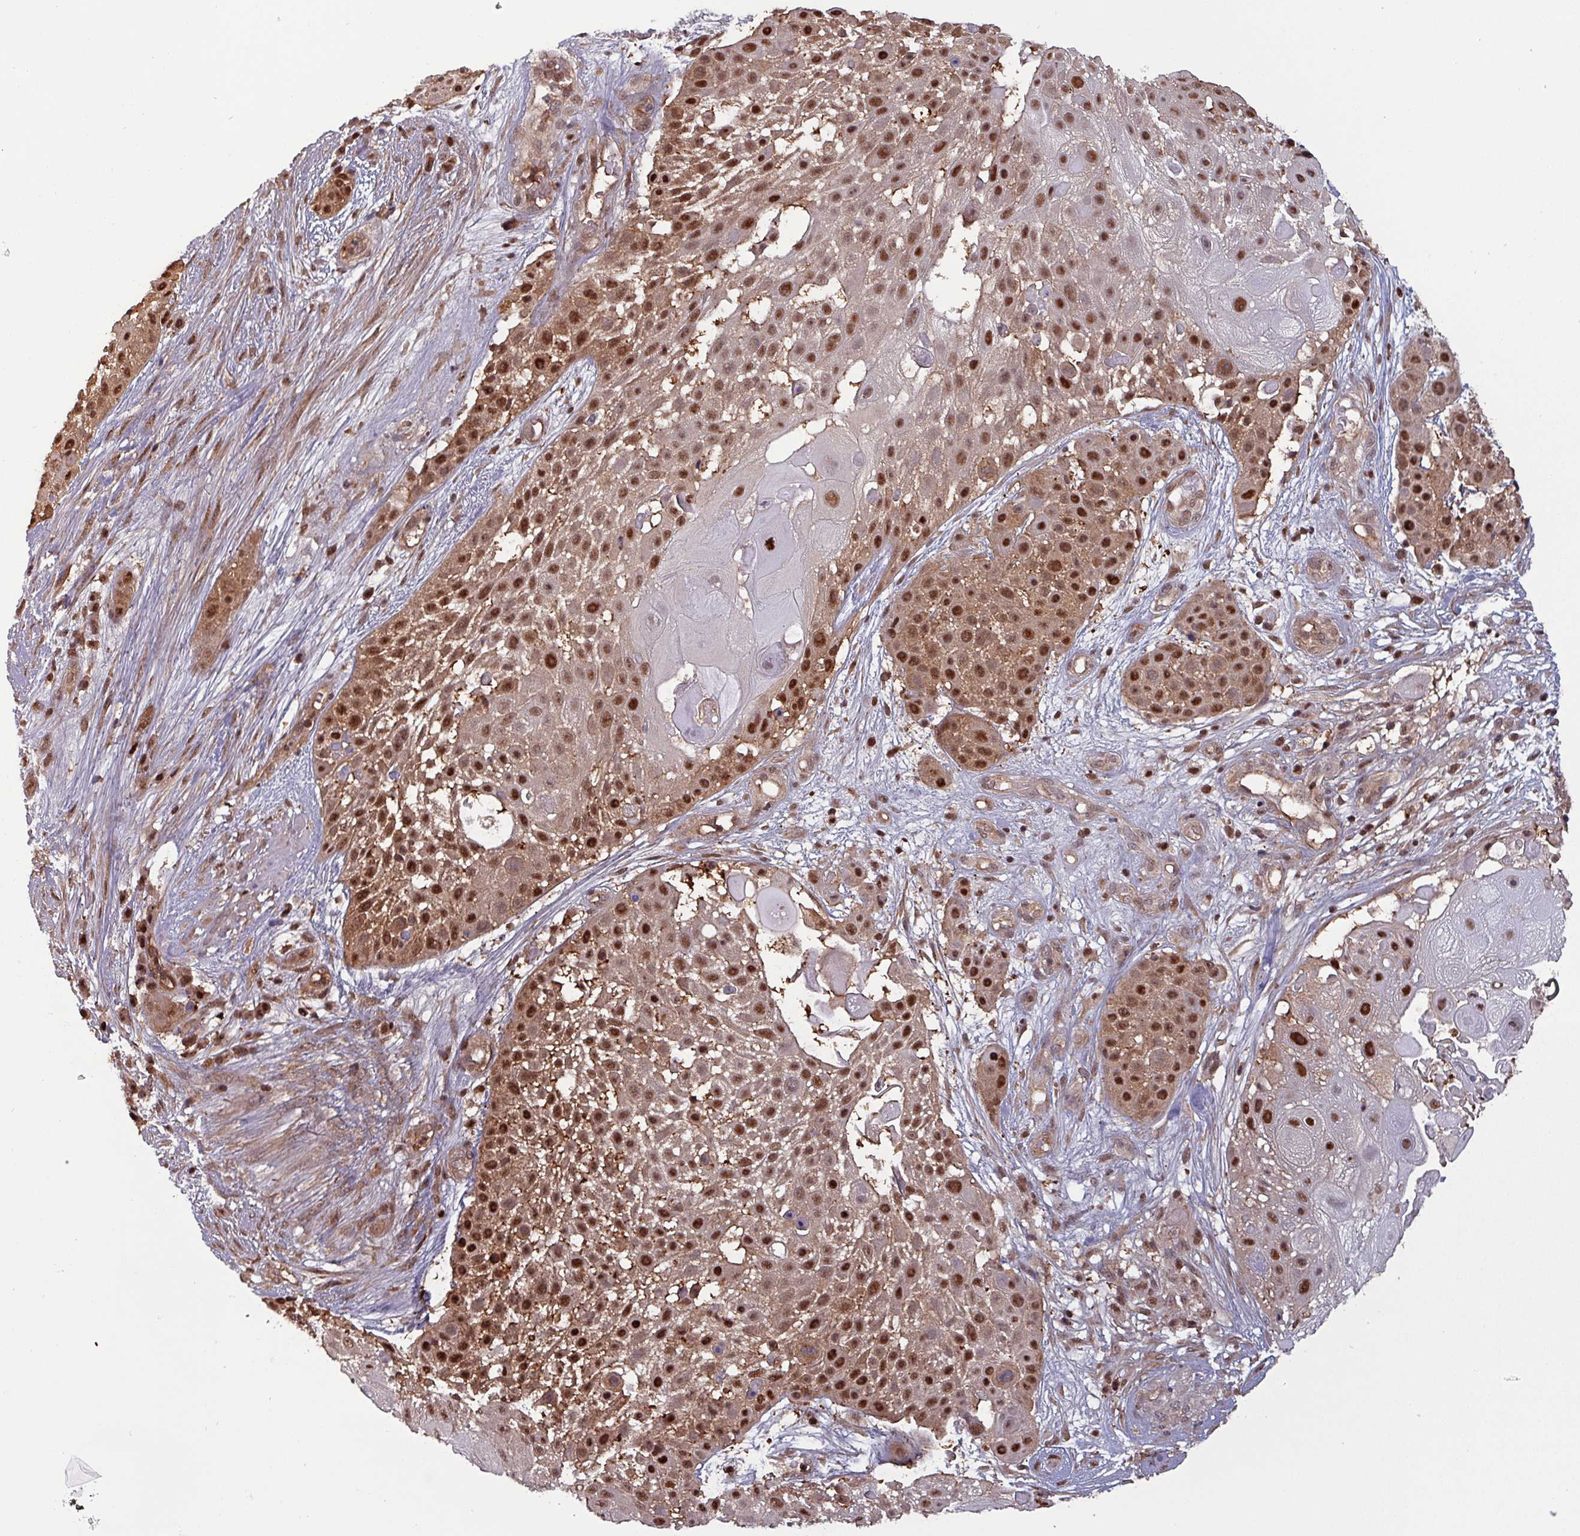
{"staining": {"intensity": "strong", "quantity": ">75%", "location": "cytoplasmic/membranous,nuclear"}, "tissue": "skin cancer", "cell_type": "Tumor cells", "image_type": "cancer", "snomed": [{"axis": "morphology", "description": "Squamous cell carcinoma, NOS"}, {"axis": "topography", "description": "Skin"}], "caption": "Skin cancer stained with a brown dye shows strong cytoplasmic/membranous and nuclear positive expression in approximately >75% of tumor cells.", "gene": "PSMB8", "patient": {"sex": "female", "age": 86}}